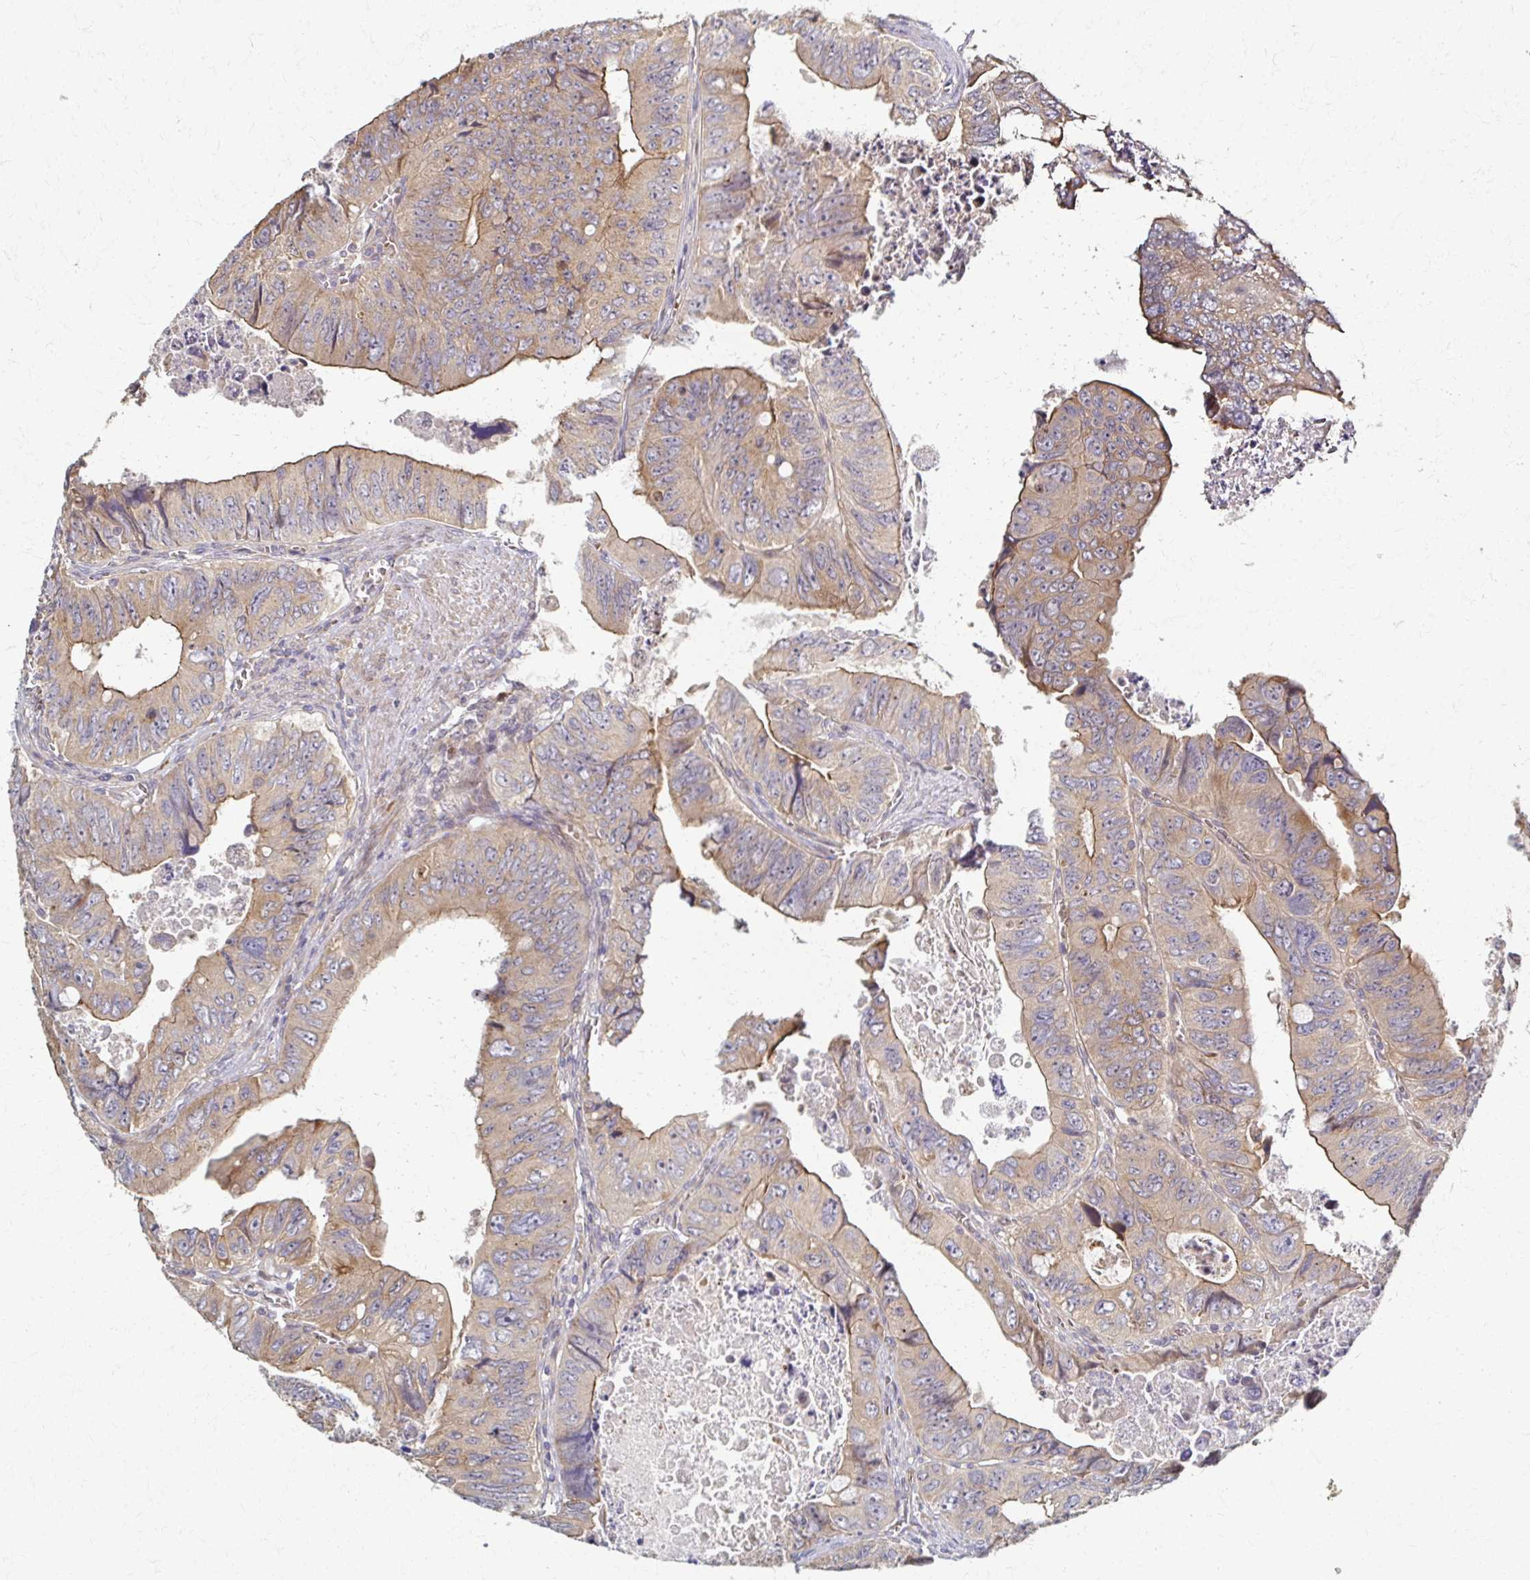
{"staining": {"intensity": "weak", "quantity": ">75%", "location": "cytoplasmic/membranous"}, "tissue": "colorectal cancer", "cell_type": "Tumor cells", "image_type": "cancer", "snomed": [{"axis": "morphology", "description": "Adenocarcinoma, NOS"}, {"axis": "topography", "description": "Colon"}], "caption": "A low amount of weak cytoplasmic/membranous expression is appreciated in about >75% of tumor cells in colorectal cancer (adenocarcinoma) tissue.", "gene": "SKA2", "patient": {"sex": "female", "age": 84}}